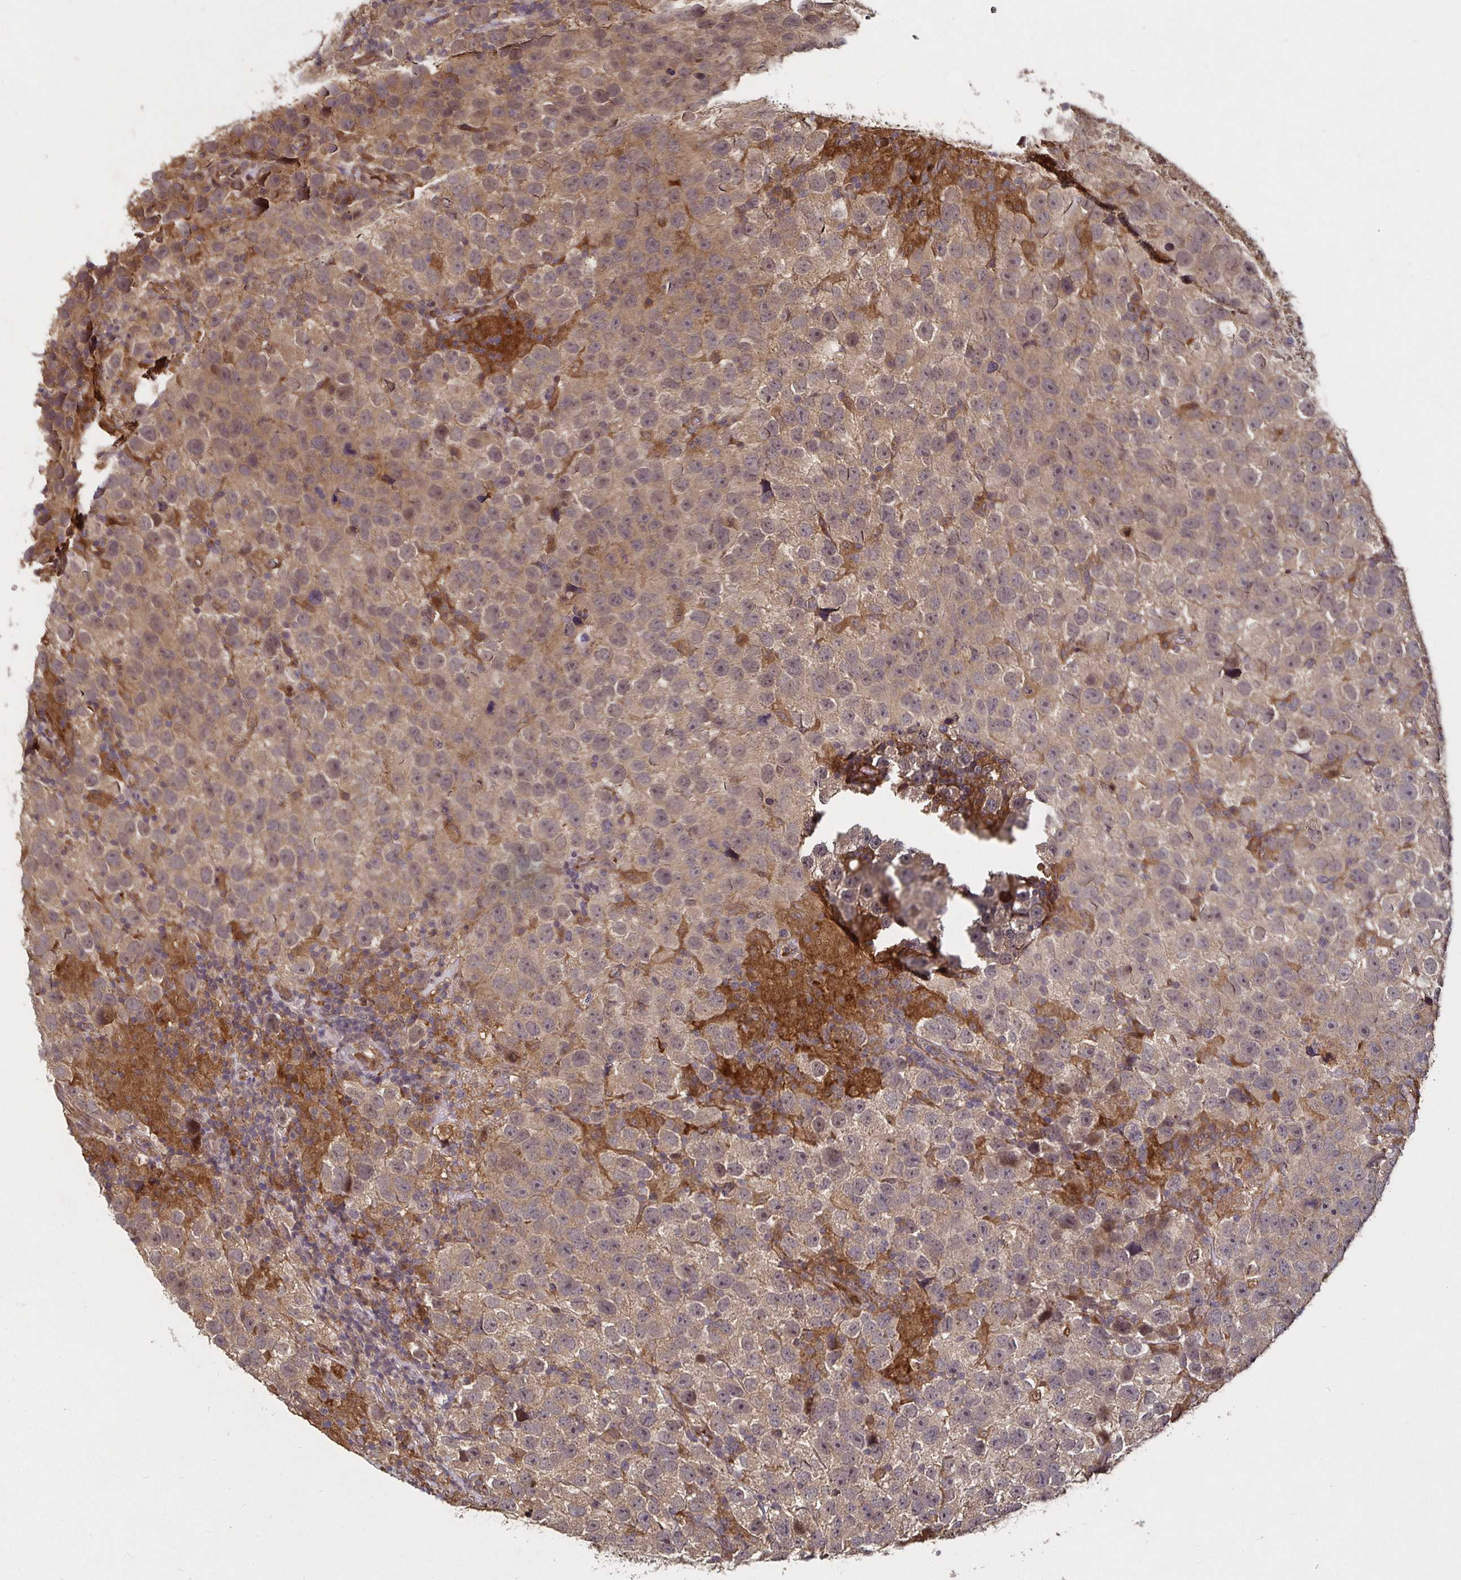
{"staining": {"intensity": "weak", "quantity": ">75%", "location": "cytoplasmic/membranous"}, "tissue": "testis cancer", "cell_type": "Tumor cells", "image_type": "cancer", "snomed": [{"axis": "morphology", "description": "Seminoma, NOS"}, {"axis": "topography", "description": "Testis"}], "caption": "Protein staining of testis cancer (seminoma) tissue demonstrates weak cytoplasmic/membranous staining in approximately >75% of tumor cells. (Brightfield microscopy of DAB IHC at high magnification).", "gene": "SMYD3", "patient": {"sex": "male", "age": 26}}